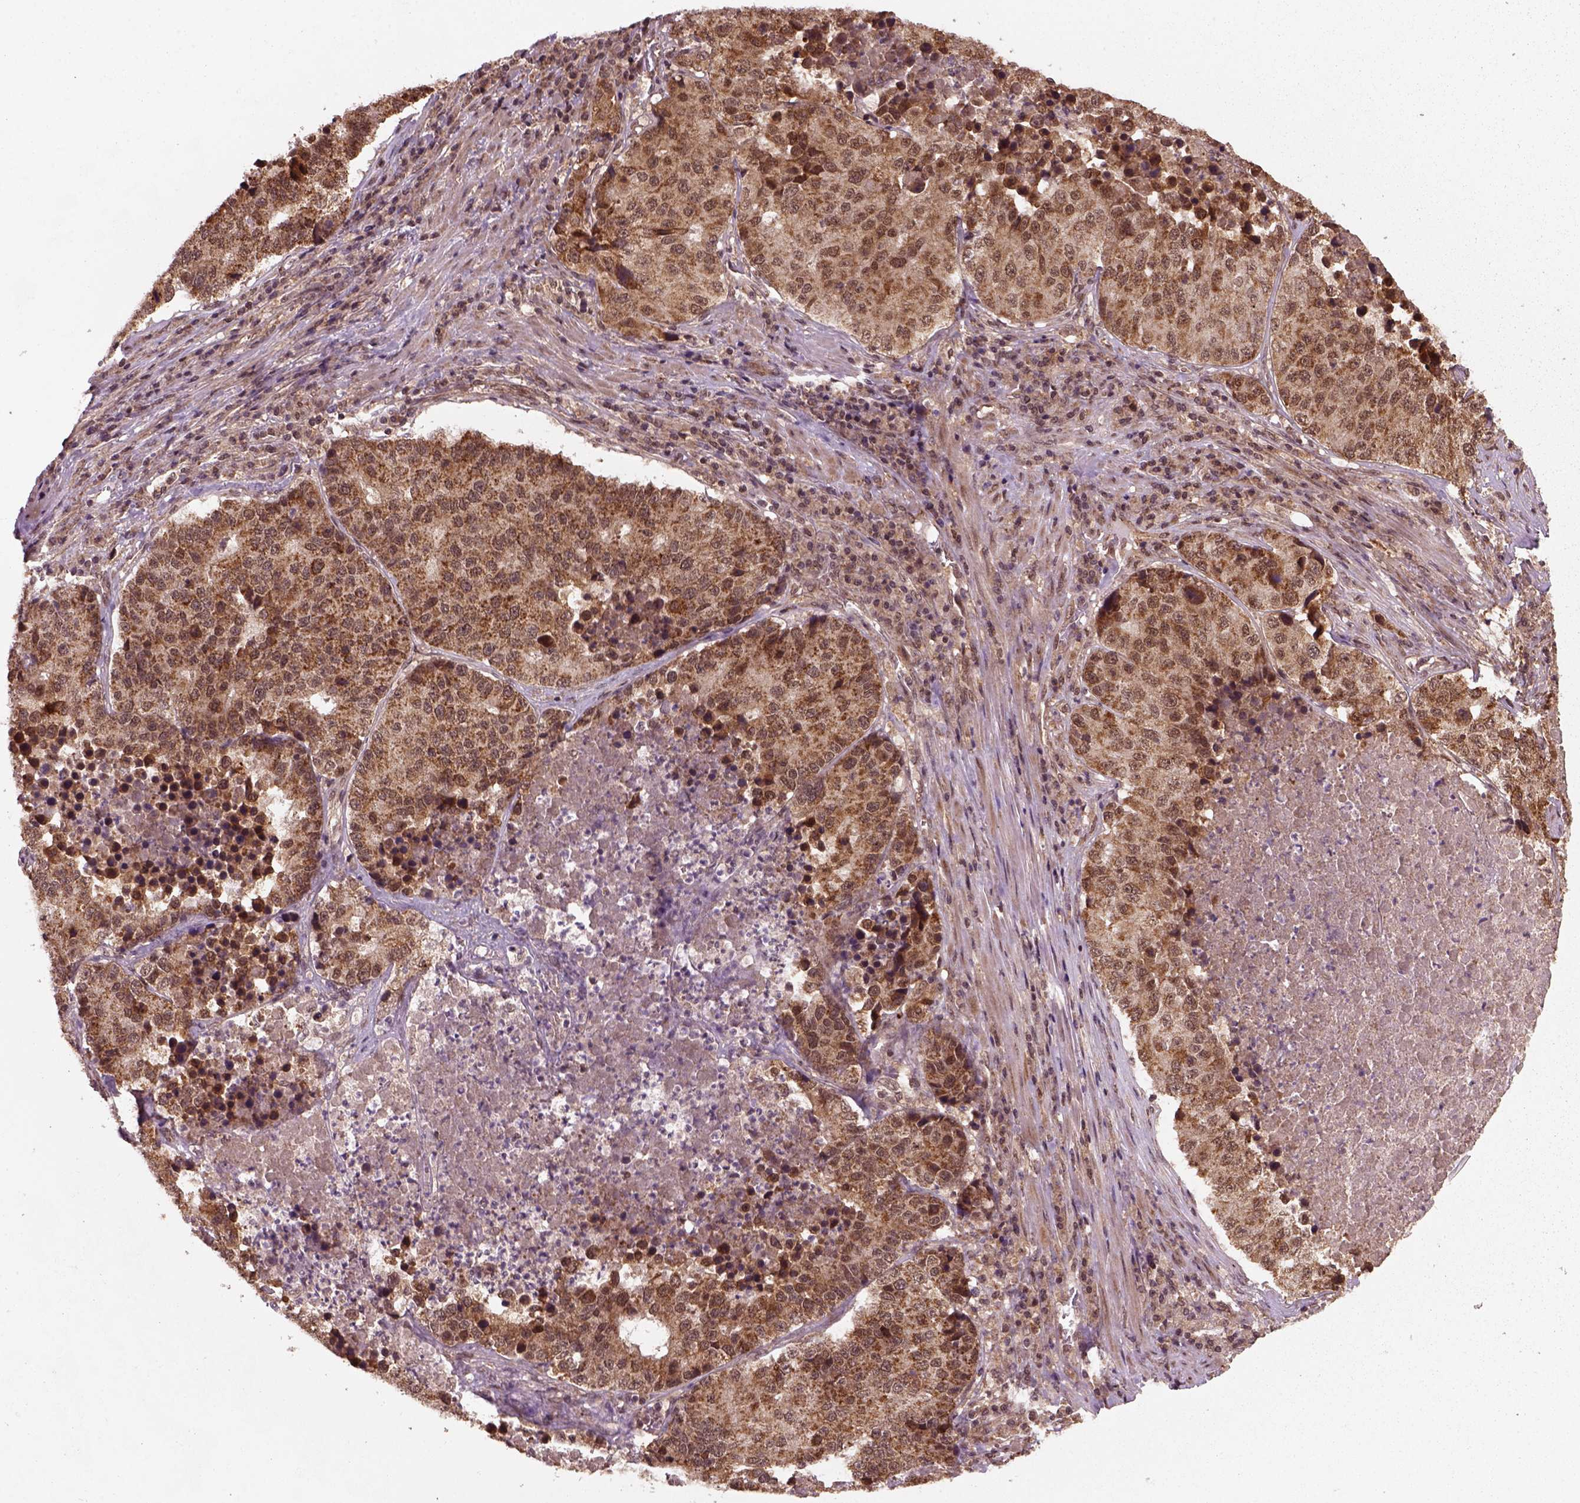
{"staining": {"intensity": "moderate", "quantity": ">75%", "location": "cytoplasmic/membranous"}, "tissue": "stomach cancer", "cell_type": "Tumor cells", "image_type": "cancer", "snomed": [{"axis": "morphology", "description": "Adenocarcinoma, NOS"}, {"axis": "topography", "description": "Stomach"}], "caption": "Immunohistochemistry micrograph of neoplastic tissue: human adenocarcinoma (stomach) stained using immunohistochemistry shows medium levels of moderate protein expression localized specifically in the cytoplasmic/membranous of tumor cells, appearing as a cytoplasmic/membranous brown color.", "gene": "NUDT9", "patient": {"sex": "male", "age": 71}}